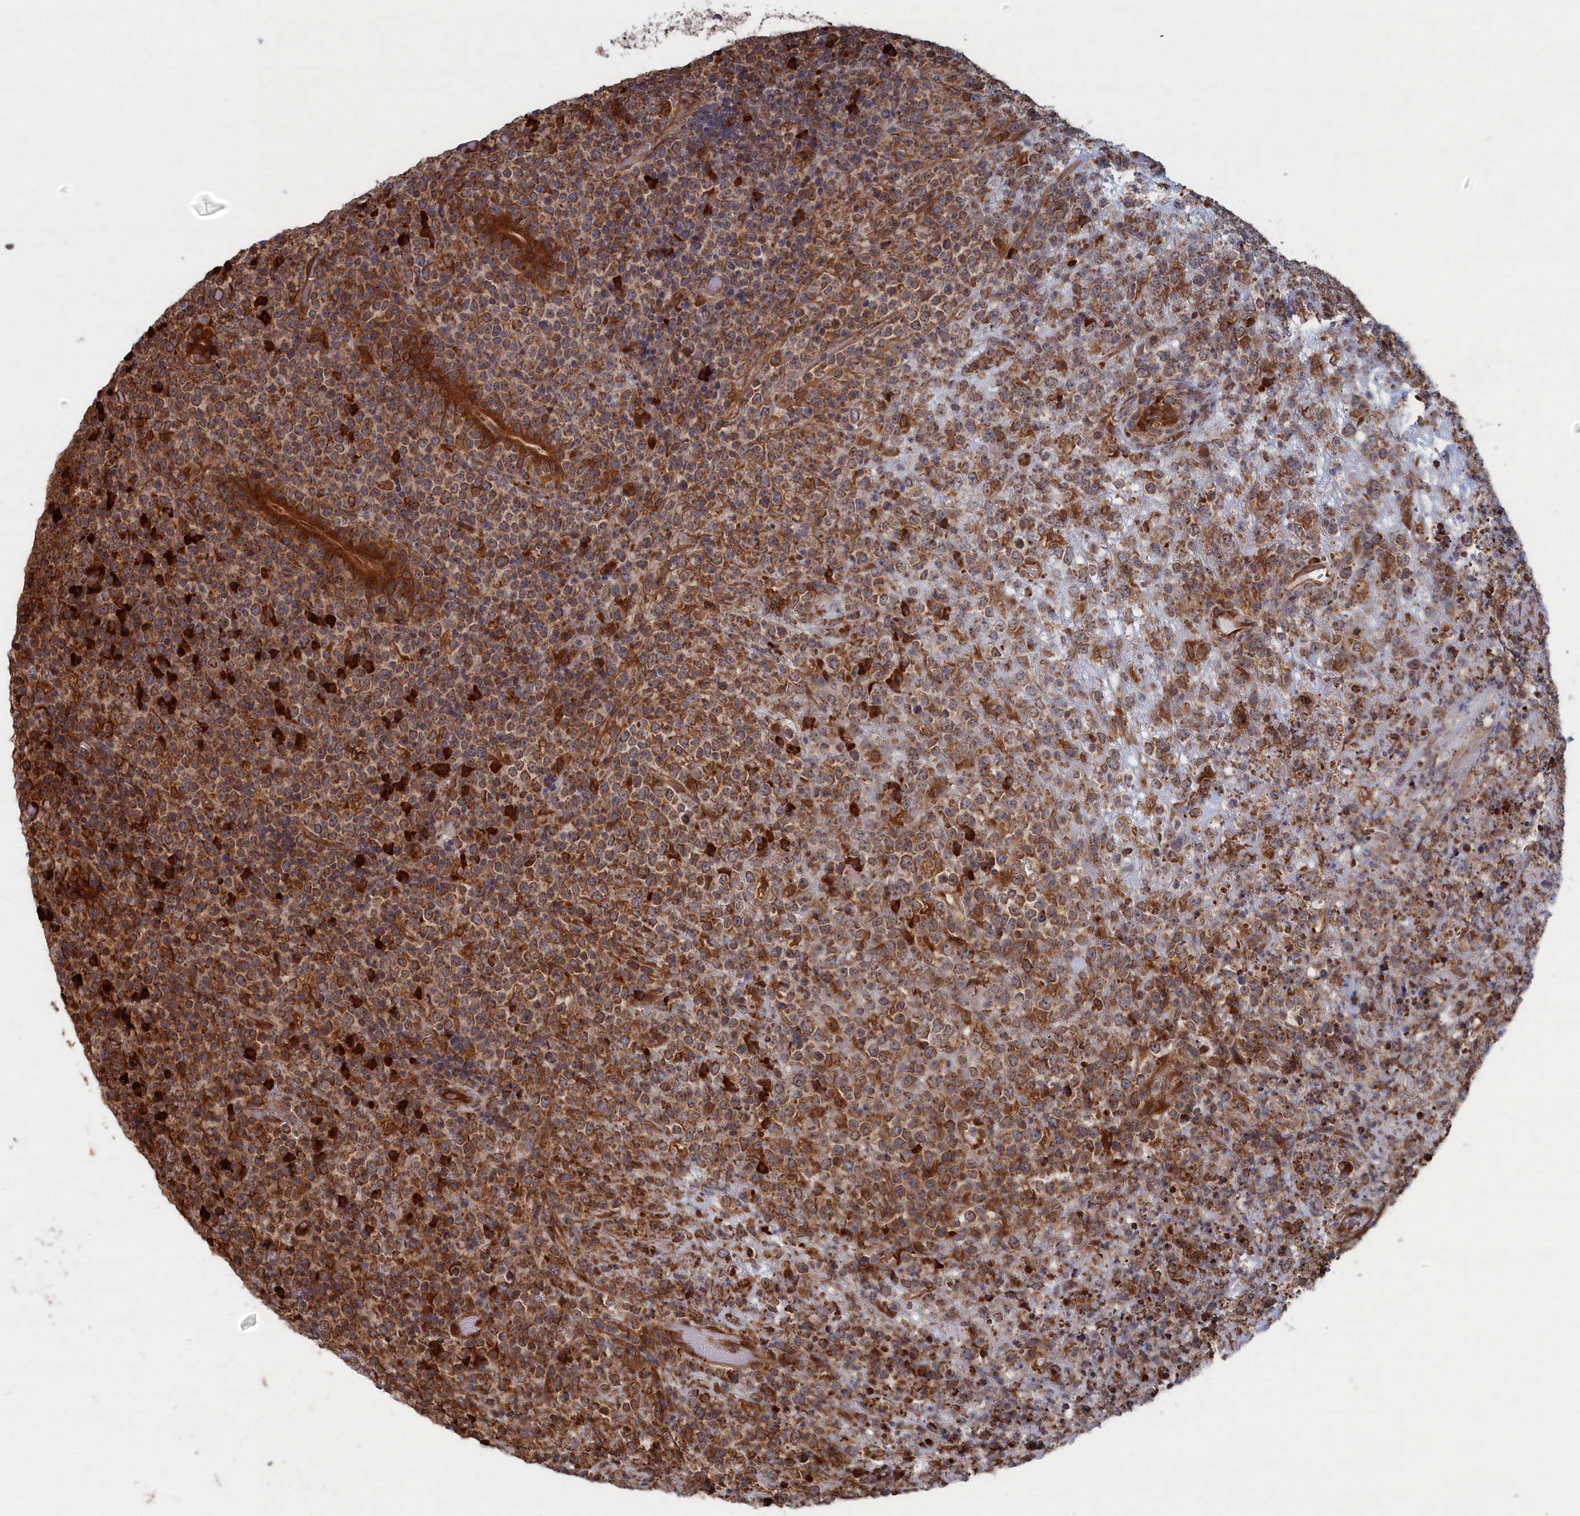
{"staining": {"intensity": "moderate", "quantity": ">75%", "location": "cytoplasmic/membranous"}, "tissue": "lymphoma", "cell_type": "Tumor cells", "image_type": "cancer", "snomed": [{"axis": "morphology", "description": "Malignant lymphoma, non-Hodgkin's type, High grade"}, {"axis": "topography", "description": "Colon"}], "caption": "Human high-grade malignant lymphoma, non-Hodgkin's type stained with a protein marker shows moderate staining in tumor cells.", "gene": "BPIFB6", "patient": {"sex": "female", "age": 53}}